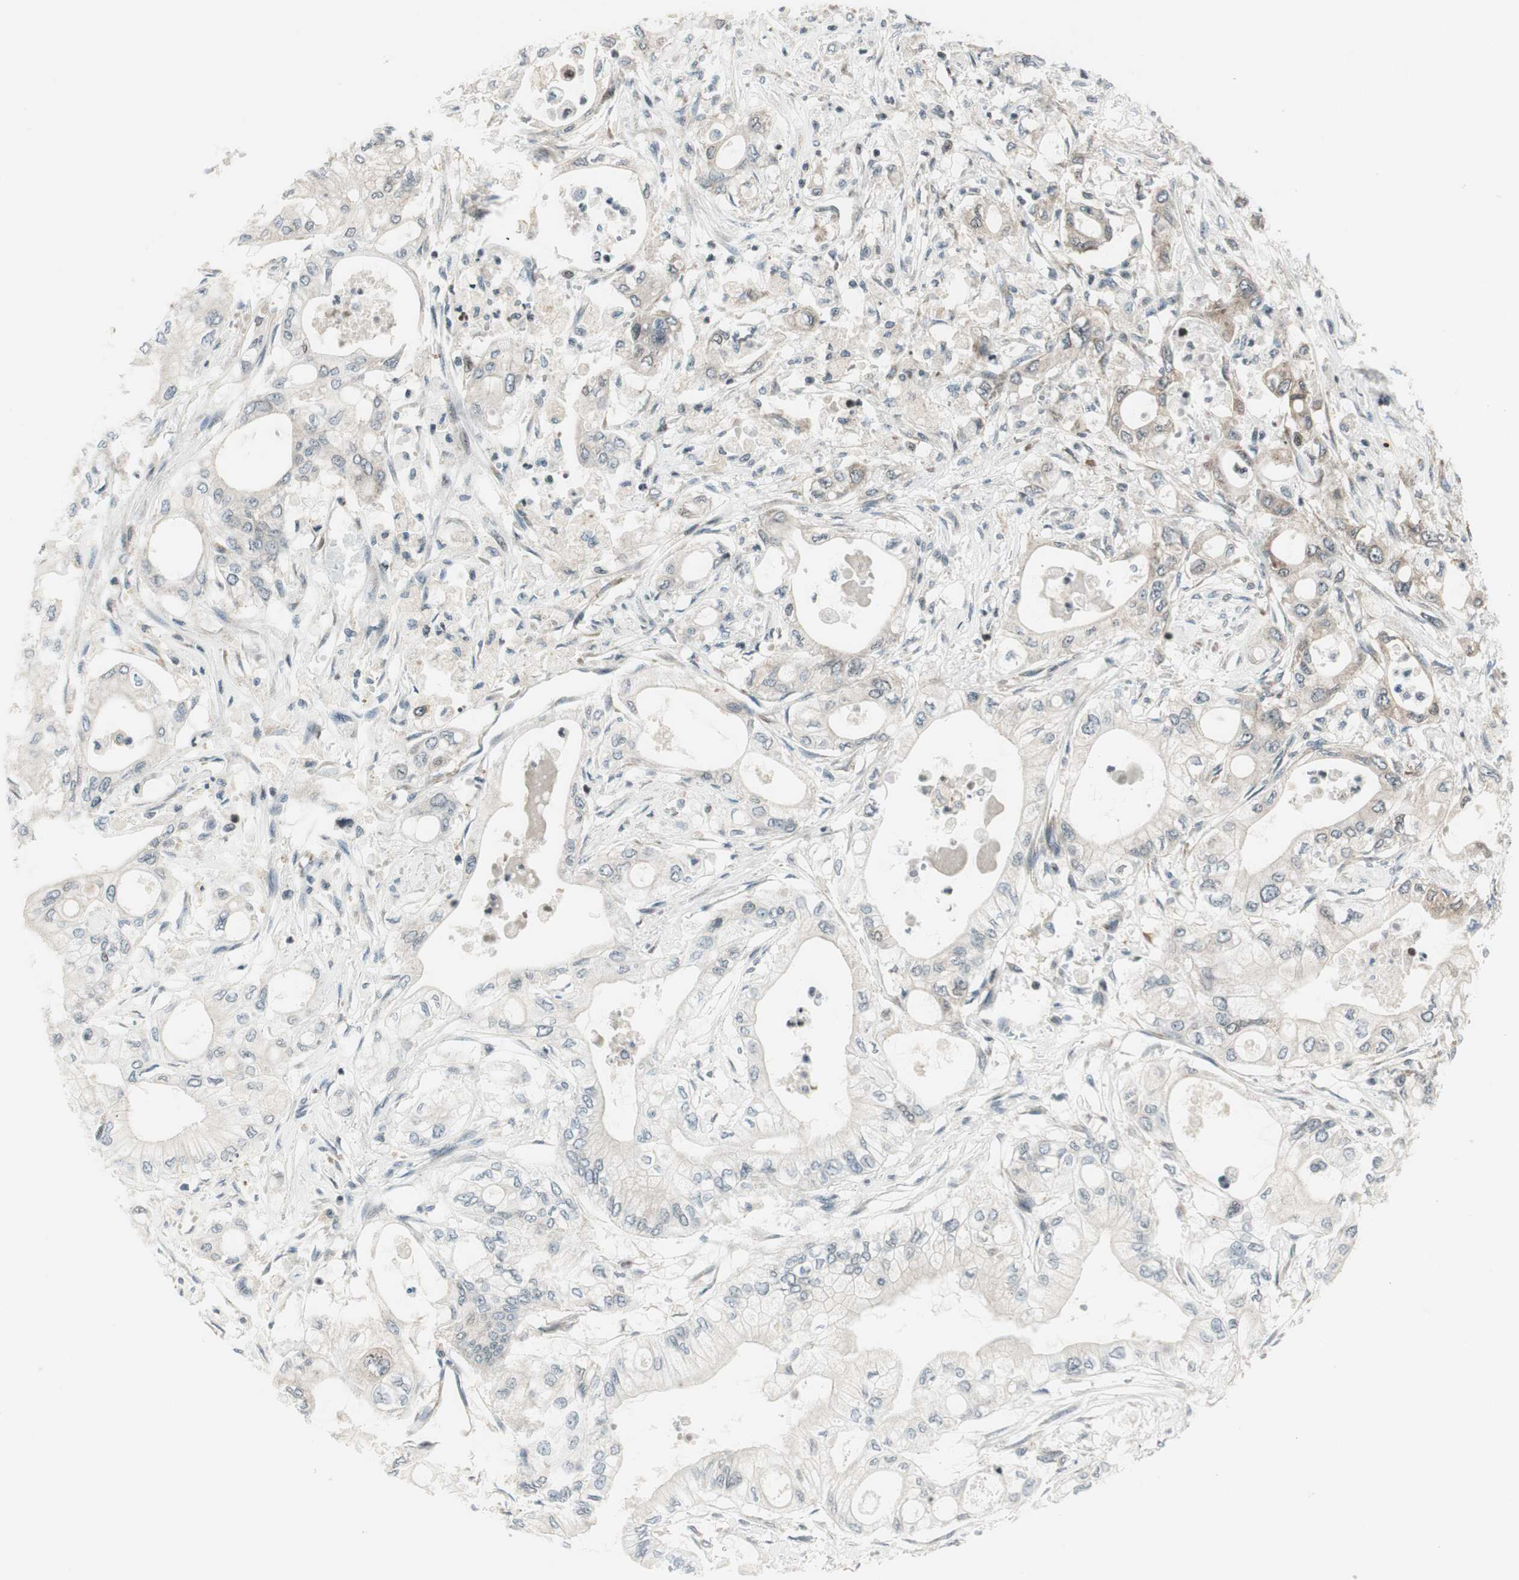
{"staining": {"intensity": "weak", "quantity": "25%-75%", "location": "cytoplasmic/membranous"}, "tissue": "pancreatic cancer", "cell_type": "Tumor cells", "image_type": "cancer", "snomed": [{"axis": "morphology", "description": "Adenocarcinoma, NOS"}, {"axis": "topography", "description": "Pancreas"}], "caption": "An image of human pancreatic cancer (adenocarcinoma) stained for a protein reveals weak cytoplasmic/membranous brown staining in tumor cells.", "gene": "TPT1", "patient": {"sex": "male", "age": 79}}